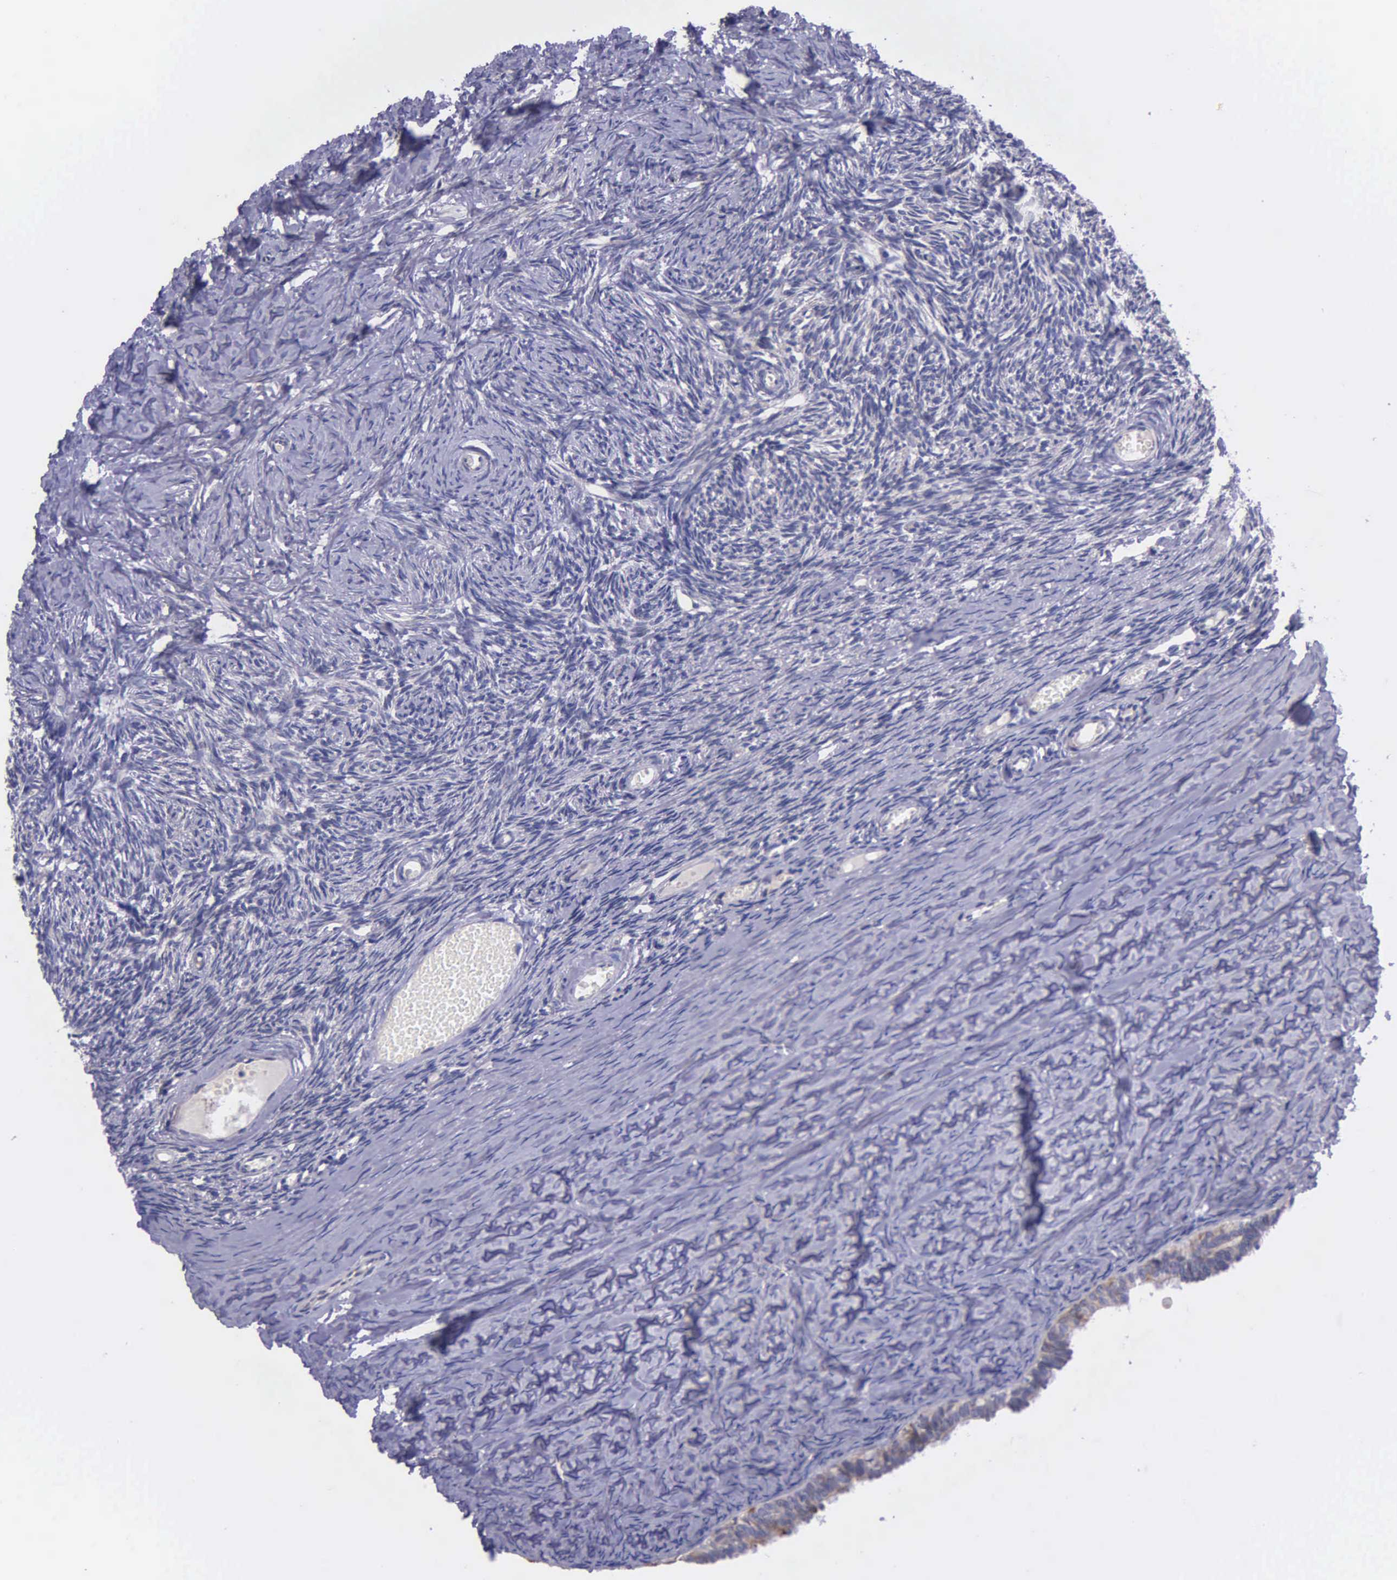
{"staining": {"intensity": "negative", "quantity": "none", "location": "none"}, "tissue": "ovary", "cell_type": "Follicle cells", "image_type": "normal", "snomed": [{"axis": "morphology", "description": "Normal tissue, NOS"}, {"axis": "topography", "description": "Ovary"}], "caption": "The IHC histopathology image has no significant positivity in follicle cells of ovary.", "gene": "ZC3H12B", "patient": {"sex": "female", "age": 59}}